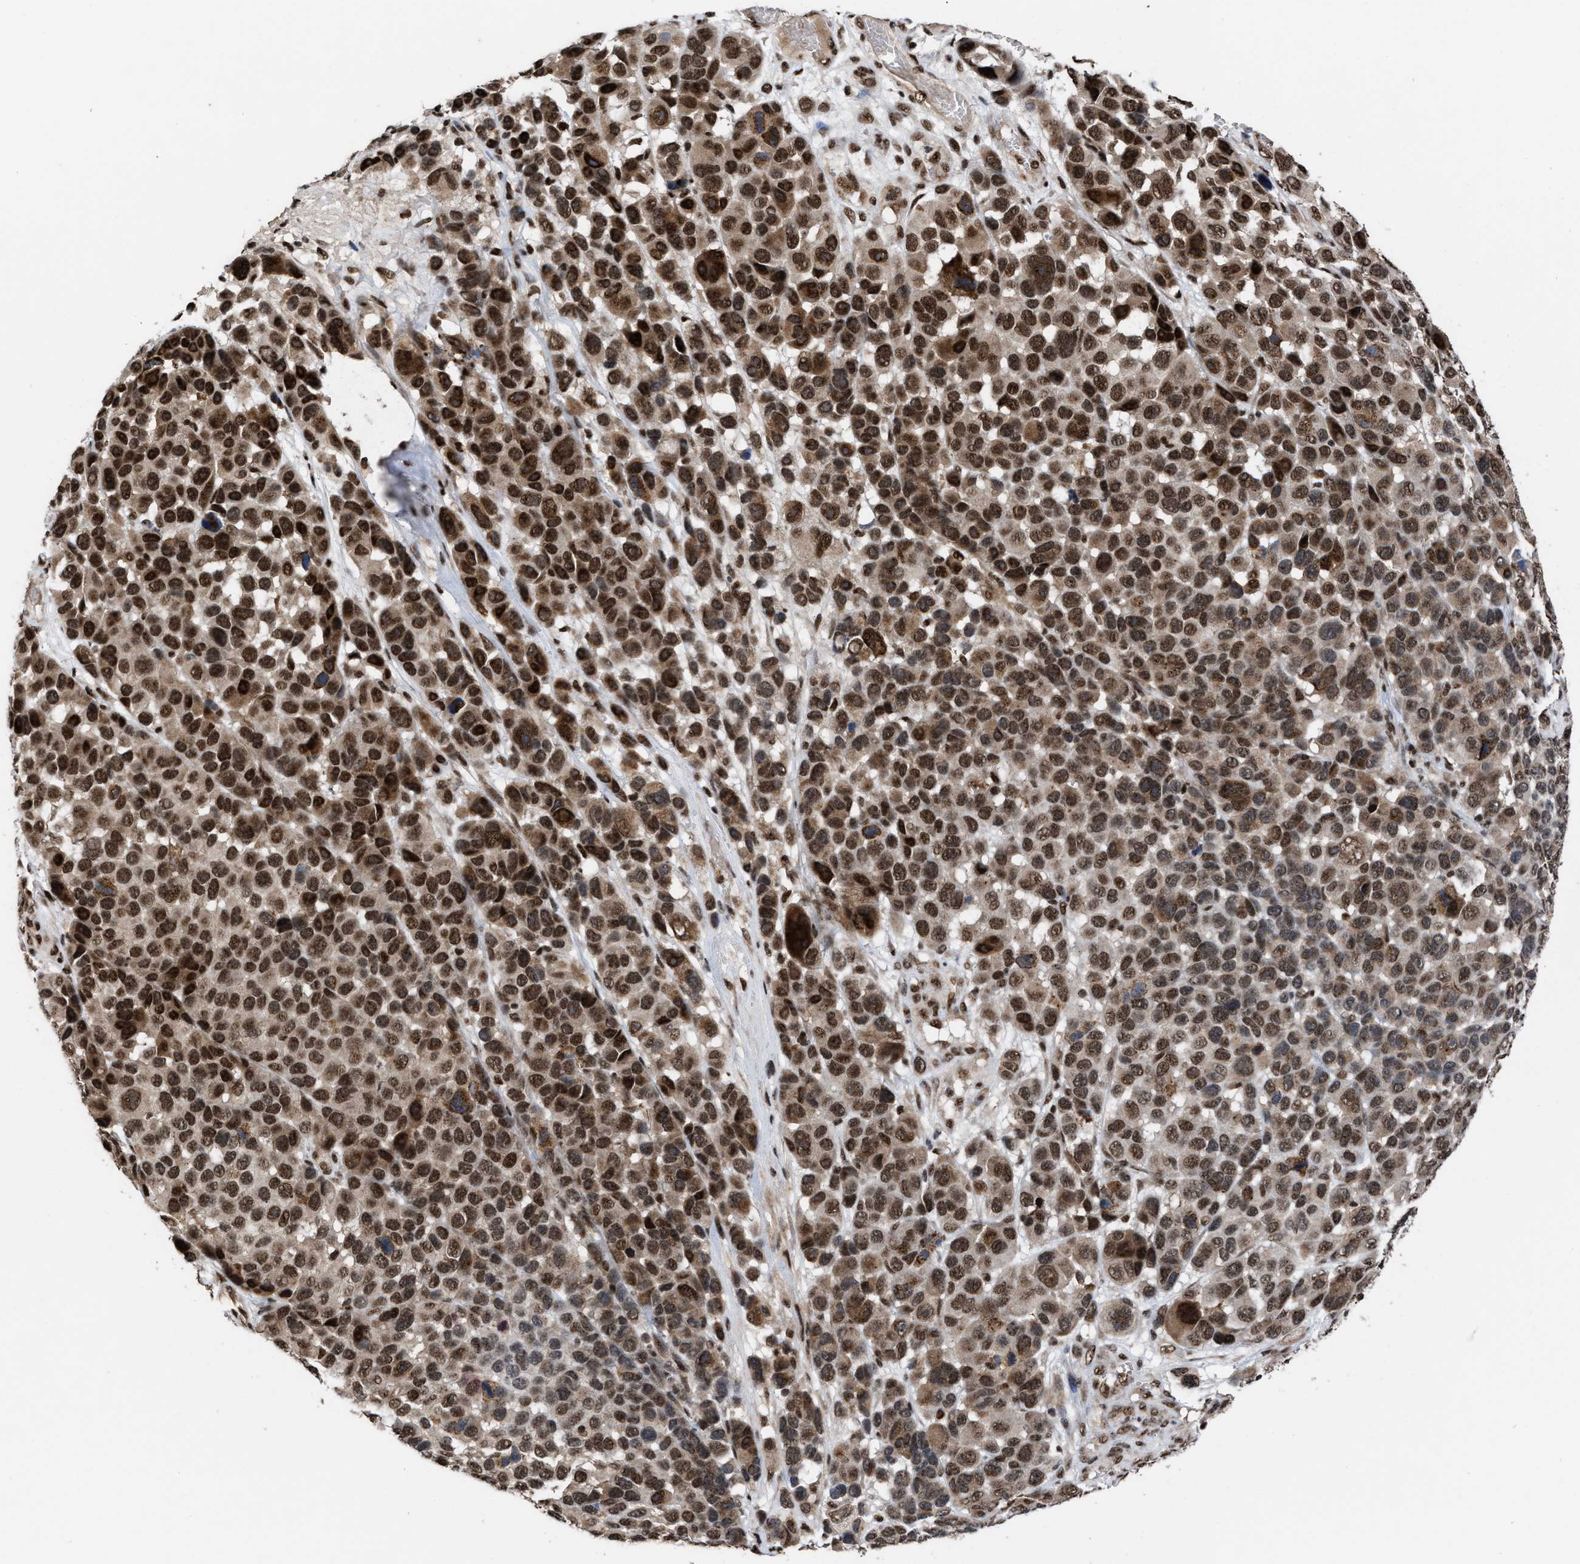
{"staining": {"intensity": "strong", "quantity": ">75%", "location": "cytoplasmic/membranous,nuclear"}, "tissue": "melanoma", "cell_type": "Tumor cells", "image_type": "cancer", "snomed": [{"axis": "morphology", "description": "Malignant melanoma, NOS"}, {"axis": "topography", "description": "Skin"}], "caption": "Protein expression analysis of malignant melanoma displays strong cytoplasmic/membranous and nuclear expression in about >75% of tumor cells. (Stains: DAB in brown, nuclei in blue, Microscopy: brightfield microscopy at high magnification).", "gene": "EIF4A3", "patient": {"sex": "male", "age": 53}}